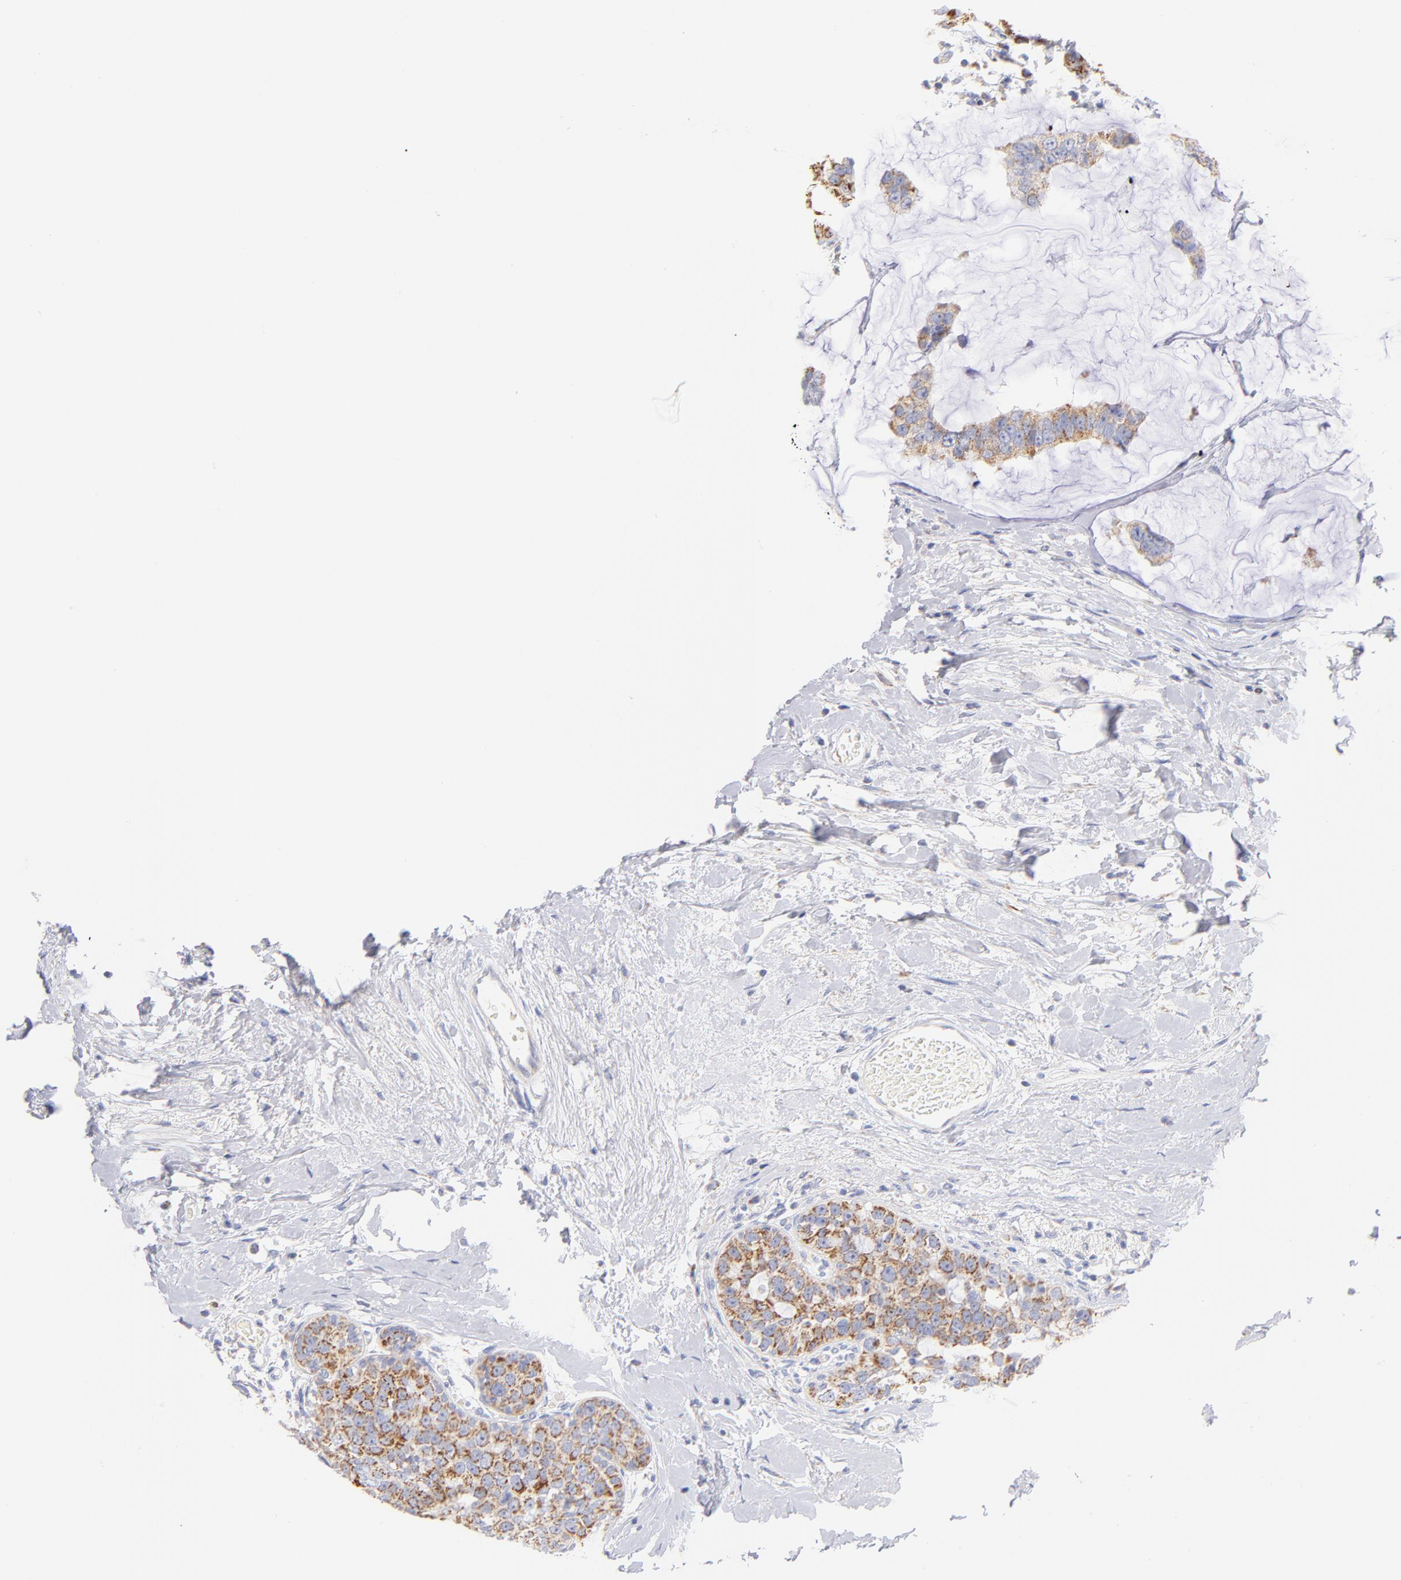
{"staining": {"intensity": "moderate", "quantity": "25%-75%", "location": "cytoplasmic/membranous"}, "tissue": "breast cancer", "cell_type": "Tumor cells", "image_type": "cancer", "snomed": [{"axis": "morphology", "description": "Normal tissue, NOS"}, {"axis": "morphology", "description": "Duct carcinoma"}, {"axis": "topography", "description": "Breast"}], "caption": "Invasive ductal carcinoma (breast) stained with a brown dye displays moderate cytoplasmic/membranous positive positivity in about 25%-75% of tumor cells.", "gene": "AIFM1", "patient": {"sex": "female", "age": 50}}